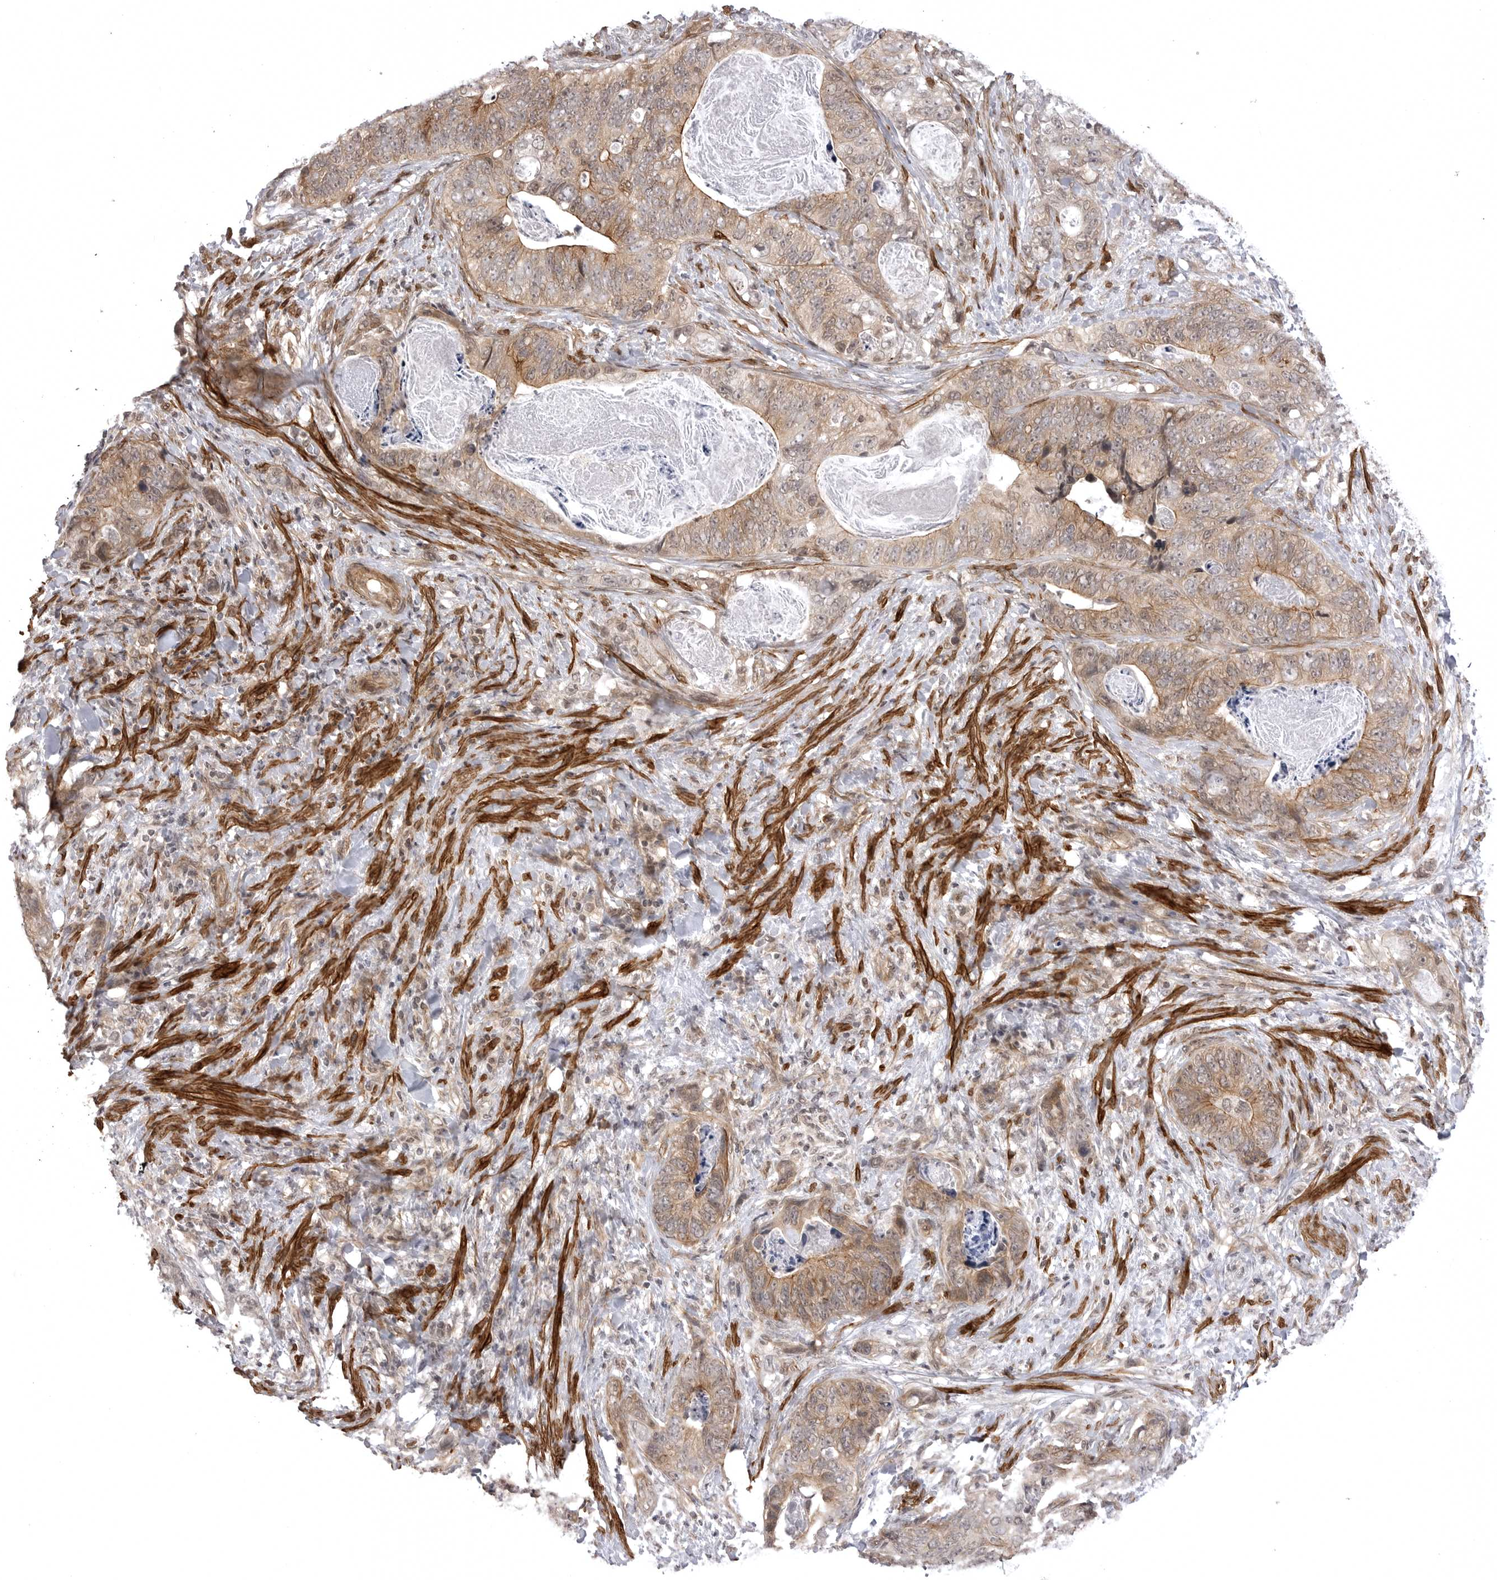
{"staining": {"intensity": "weak", "quantity": "25%-75%", "location": "cytoplasmic/membranous"}, "tissue": "stomach cancer", "cell_type": "Tumor cells", "image_type": "cancer", "snomed": [{"axis": "morphology", "description": "Normal tissue, NOS"}, {"axis": "morphology", "description": "Adenocarcinoma, NOS"}, {"axis": "topography", "description": "Stomach"}], "caption": "Brown immunohistochemical staining in human stomach adenocarcinoma shows weak cytoplasmic/membranous staining in approximately 25%-75% of tumor cells.", "gene": "SORBS1", "patient": {"sex": "female", "age": 89}}